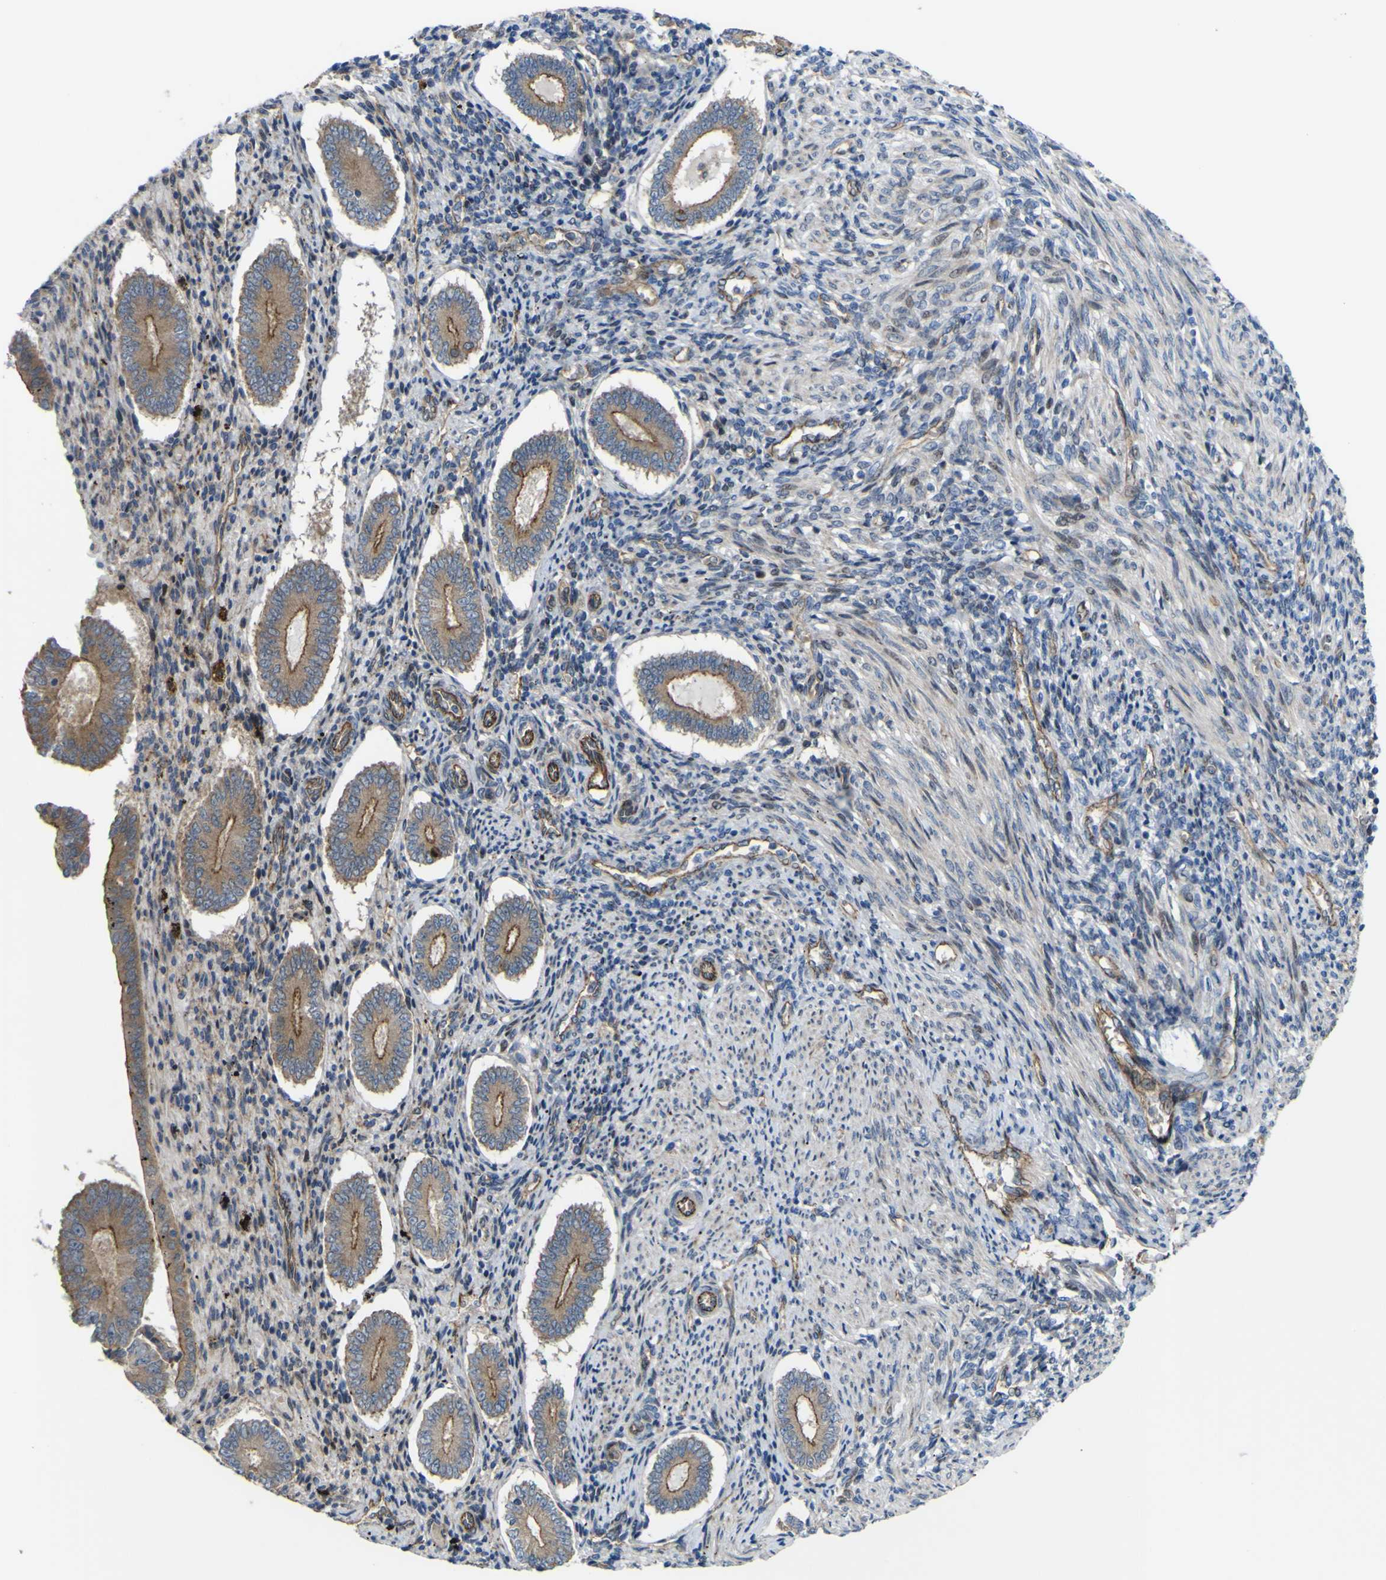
{"staining": {"intensity": "negative", "quantity": "none", "location": "none"}, "tissue": "endometrium", "cell_type": "Cells in endometrial stroma", "image_type": "normal", "snomed": [{"axis": "morphology", "description": "Normal tissue, NOS"}, {"axis": "topography", "description": "Endometrium"}], "caption": "A high-resolution histopathology image shows immunohistochemistry staining of unremarkable endometrium, which demonstrates no significant staining in cells in endometrial stroma.", "gene": "FBXO30", "patient": {"sex": "female", "age": 42}}